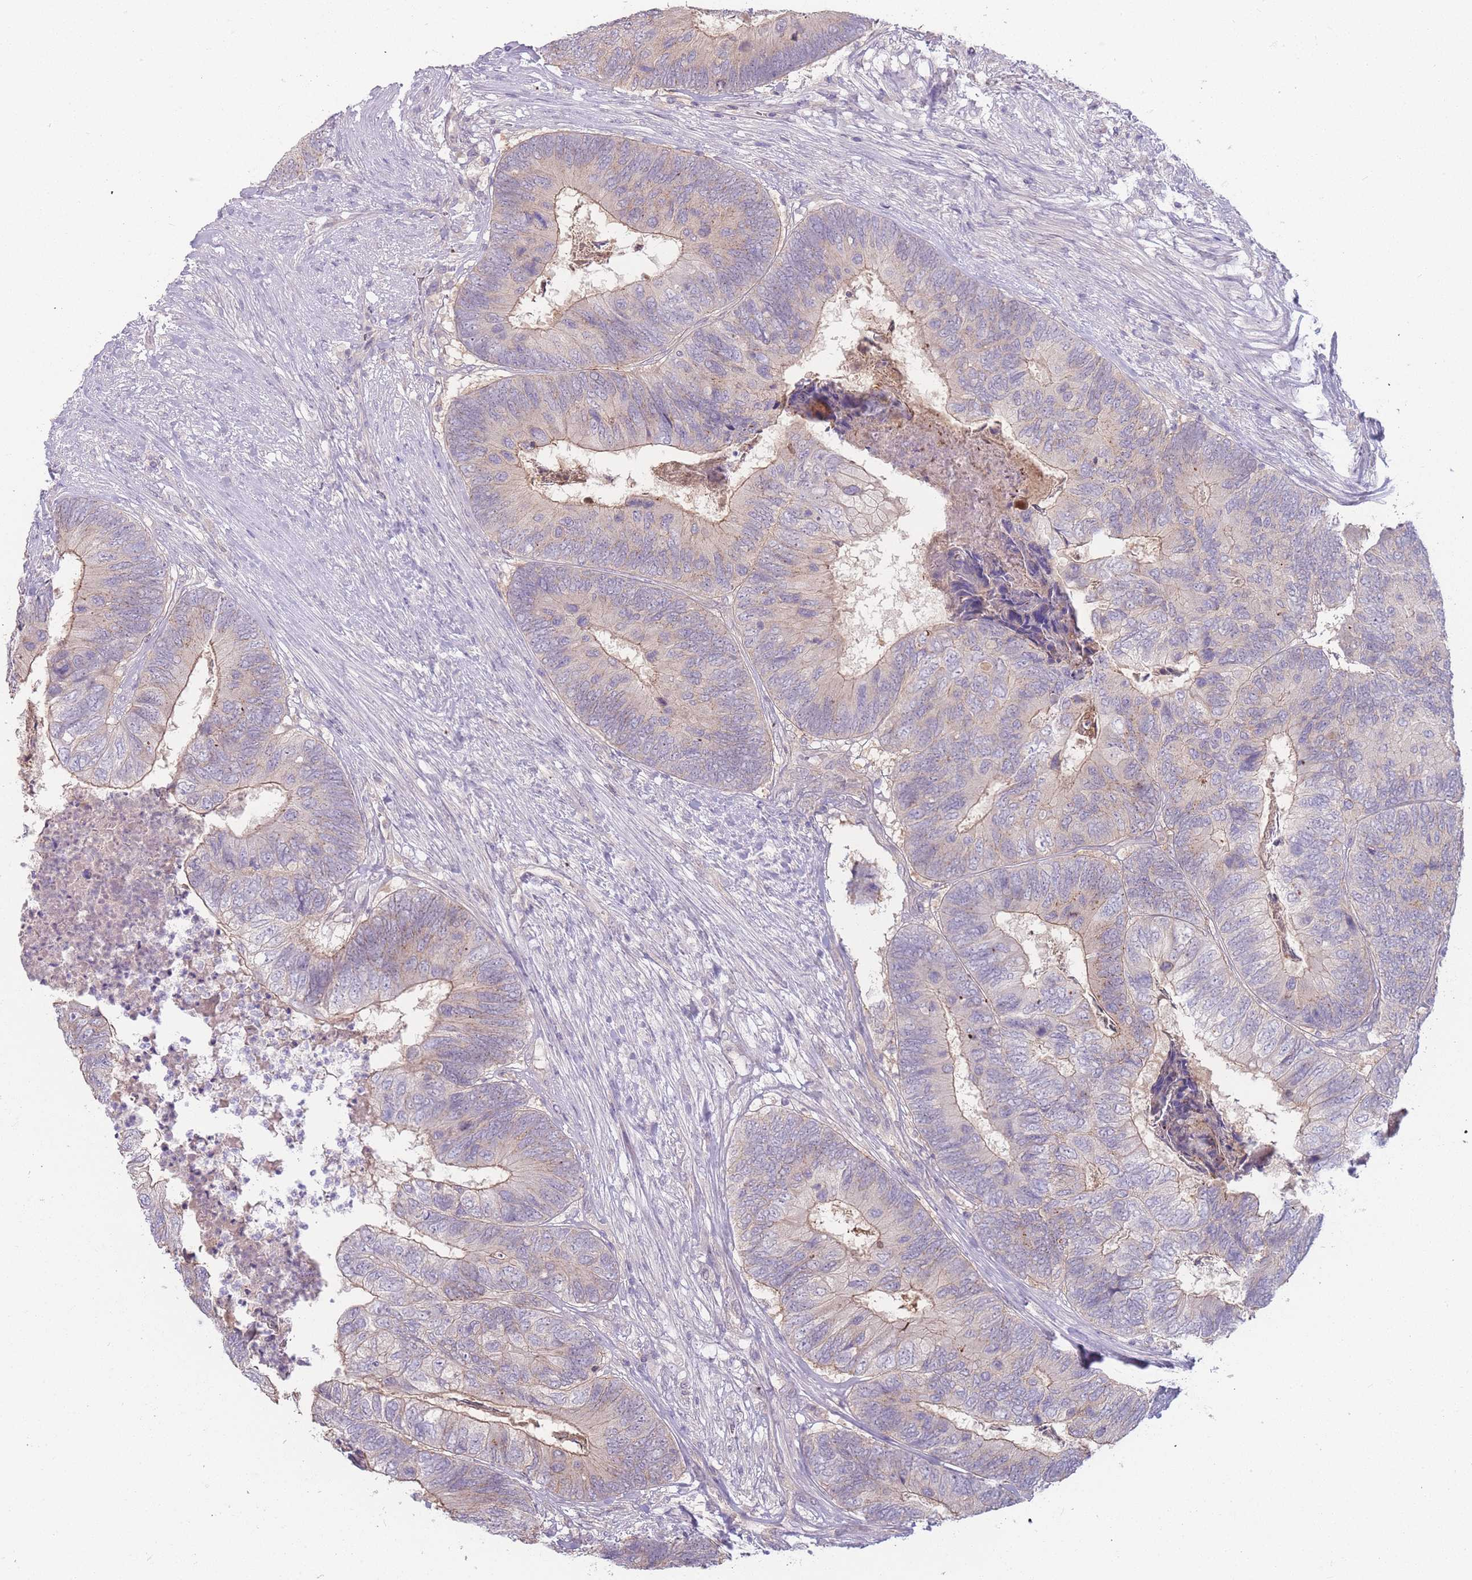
{"staining": {"intensity": "weak", "quantity": "25%-75%", "location": "cytoplasmic/membranous"}, "tissue": "colorectal cancer", "cell_type": "Tumor cells", "image_type": "cancer", "snomed": [{"axis": "morphology", "description": "Adenocarcinoma, NOS"}, {"axis": "topography", "description": "Colon"}], "caption": "IHC staining of colorectal cancer (adenocarcinoma), which reveals low levels of weak cytoplasmic/membranous expression in approximately 25%-75% of tumor cells indicating weak cytoplasmic/membranous protein expression. The staining was performed using DAB (3,3'-diaminobenzidine) (brown) for protein detection and nuclei were counterstained in hematoxylin (blue).", "gene": "SPHKAP", "patient": {"sex": "female", "age": 67}}